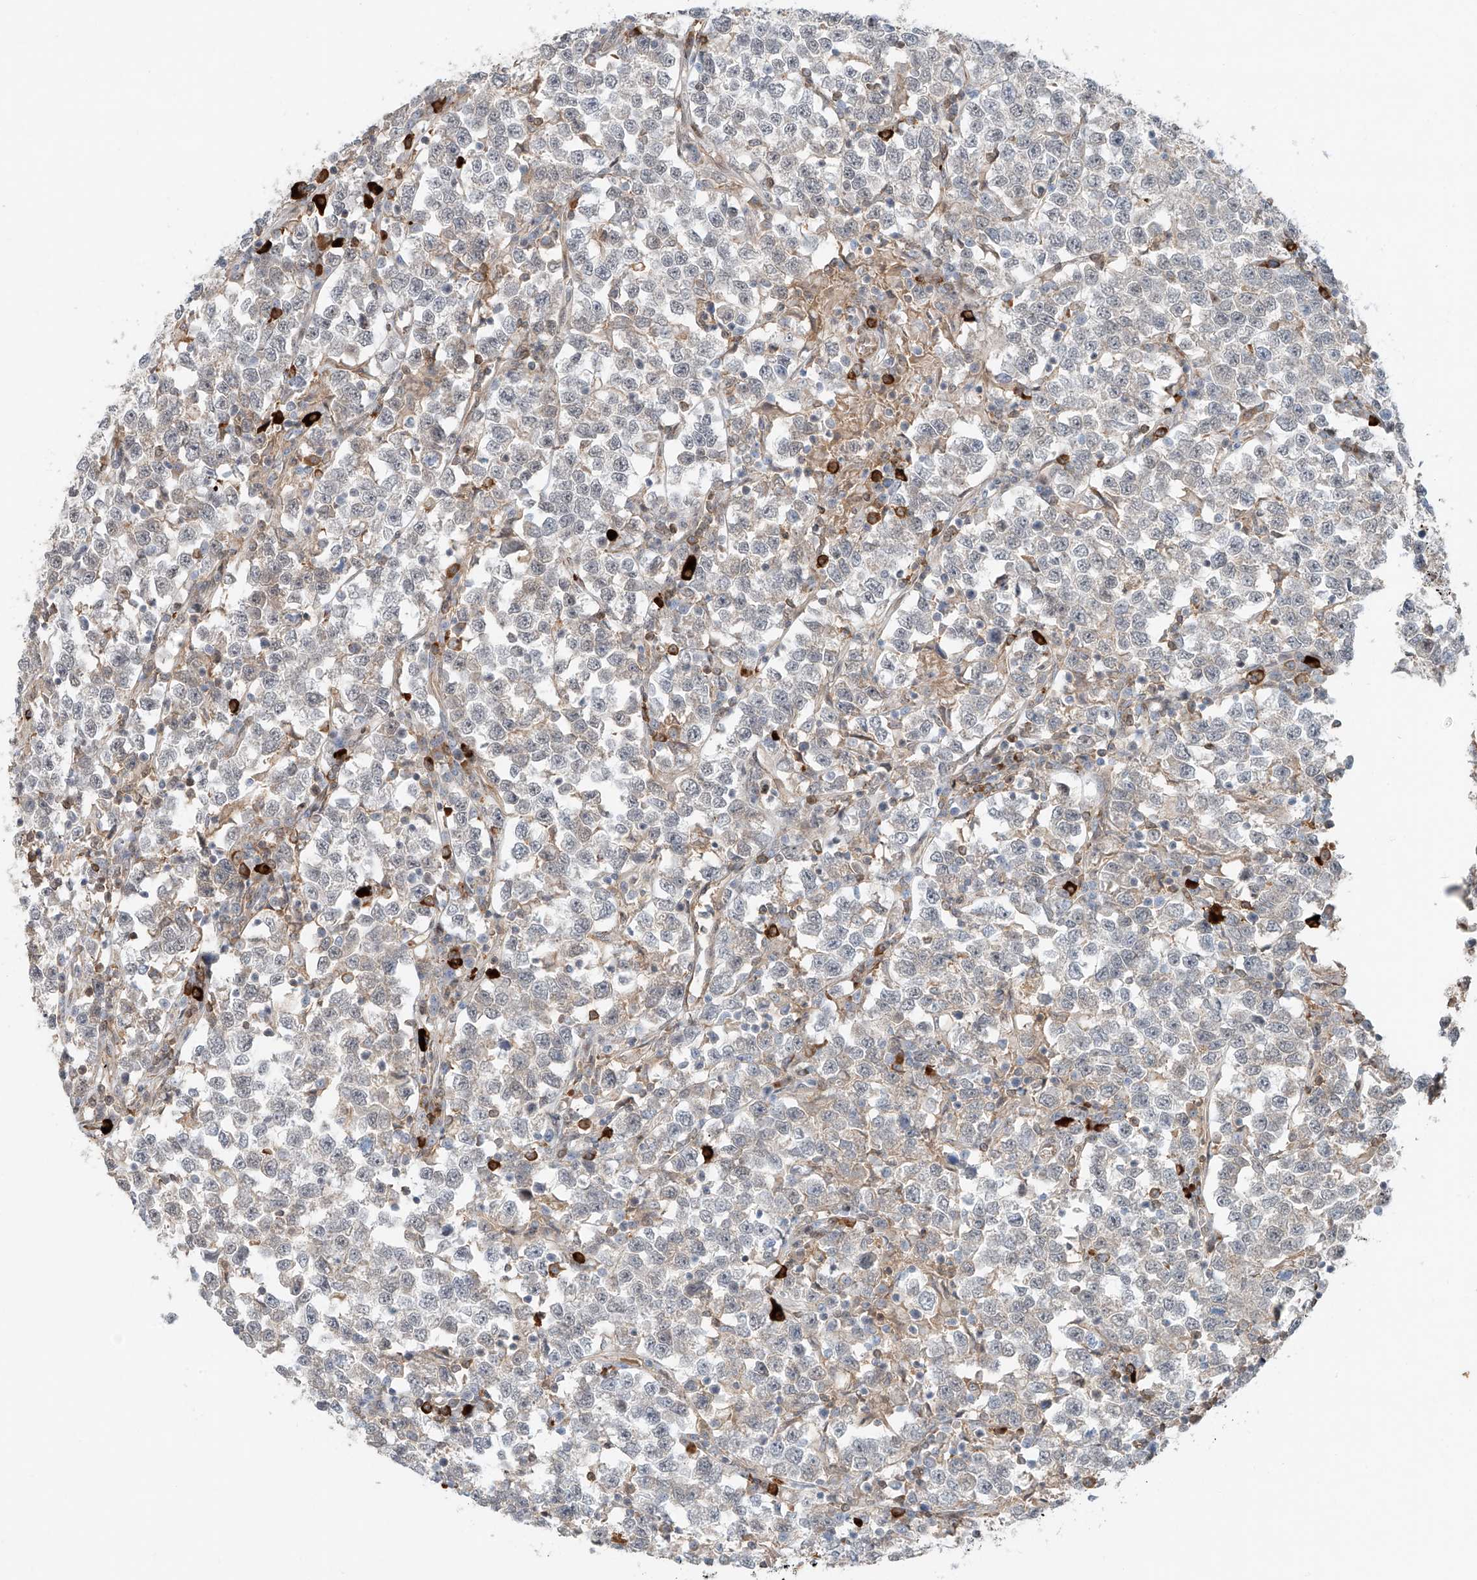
{"staining": {"intensity": "negative", "quantity": "none", "location": "none"}, "tissue": "testis cancer", "cell_type": "Tumor cells", "image_type": "cancer", "snomed": [{"axis": "morphology", "description": "Normal tissue, NOS"}, {"axis": "morphology", "description": "Seminoma, NOS"}, {"axis": "topography", "description": "Testis"}], "caption": "Human testis seminoma stained for a protein using IHC reveals no expression in tumor cells.", "gene": "CEP162", "patient": {"sex": "male", "age": 43}}